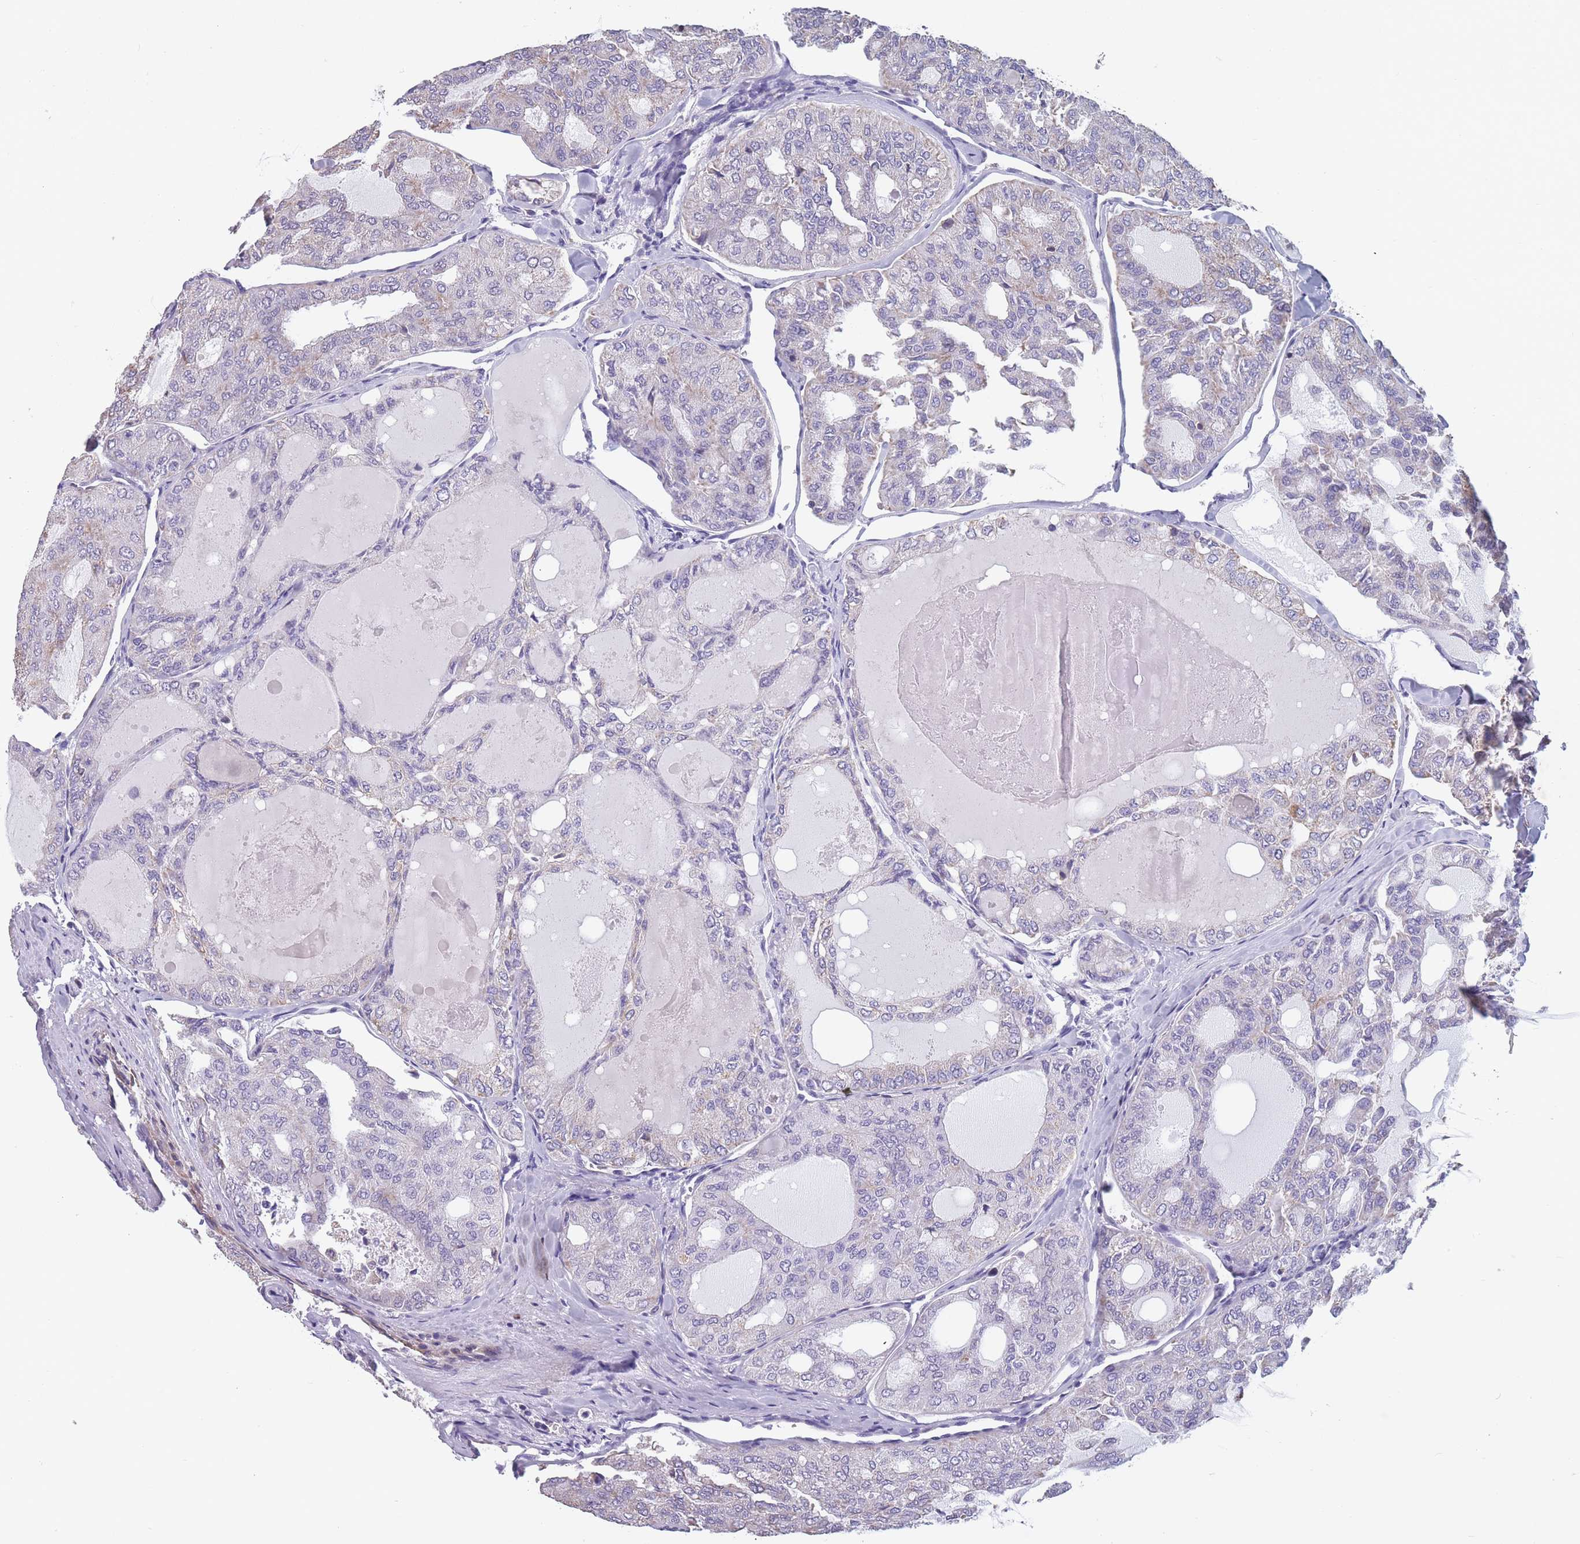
{"staining": {"intensity": "weak", "quantity": "<25%", "location": "cytoplasmic/membranous"}, "tissue": "thyroid cancer", "cell_type": "Tumor cells", "image_type": "cancer", "snomed": [{"axis": "morphology", "description": "Follicular adenoma carcinoma, NOS"}, {"axis": "topography", "description": "Thyroid gland"}], "caption": "This is an immunohistochemistry (IHC) photomicrograph of human thyroid follicular adenoma carcinoma. There is no staining in tumor cells.", "gene": "TOMM40L", "patient": {"sex": "male", "age": 75}}